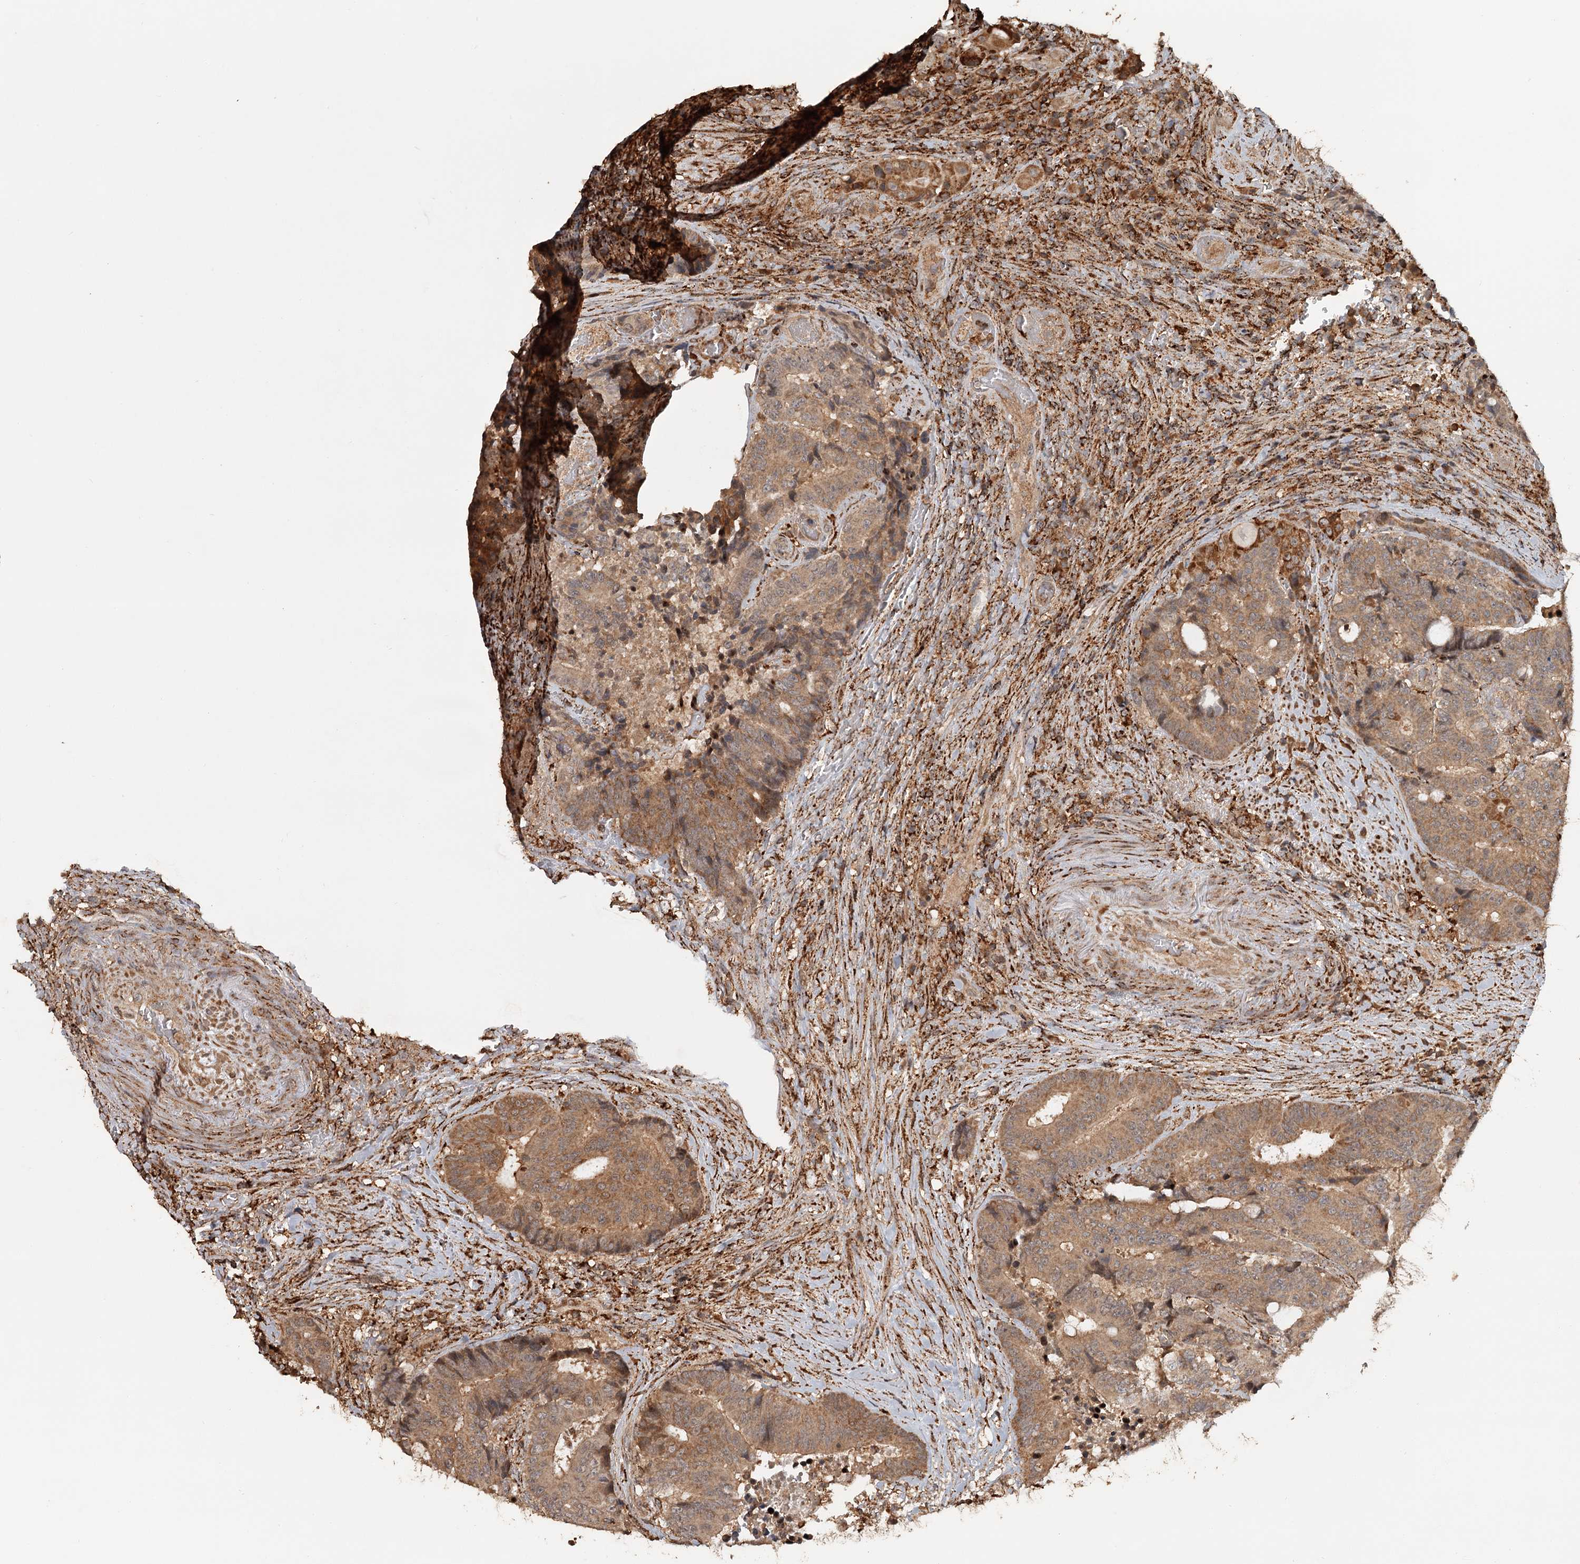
{"staining": {"intensity": "moderate", "quantity": ">75%", "location": "cytoplasmic/membranous,nuclear"}, "tissue": "colorectal cancer", "cell_type": "Tumor cells", "image_type": "cancer", "snomed": [{"axis": "morphology", "description": "Adenocarcinoma, NOS"}, {"axis": "topography", "description": "Rectum"}], "caption": "Brown immunohistochemical staining in colorectal adenocarcinoma displays moderate cytoplasmic/membranous and nuclear staining in about >75% of tumor cells.", "gene": "FAXC", "patient": {"sex": "male", "age": 69}}